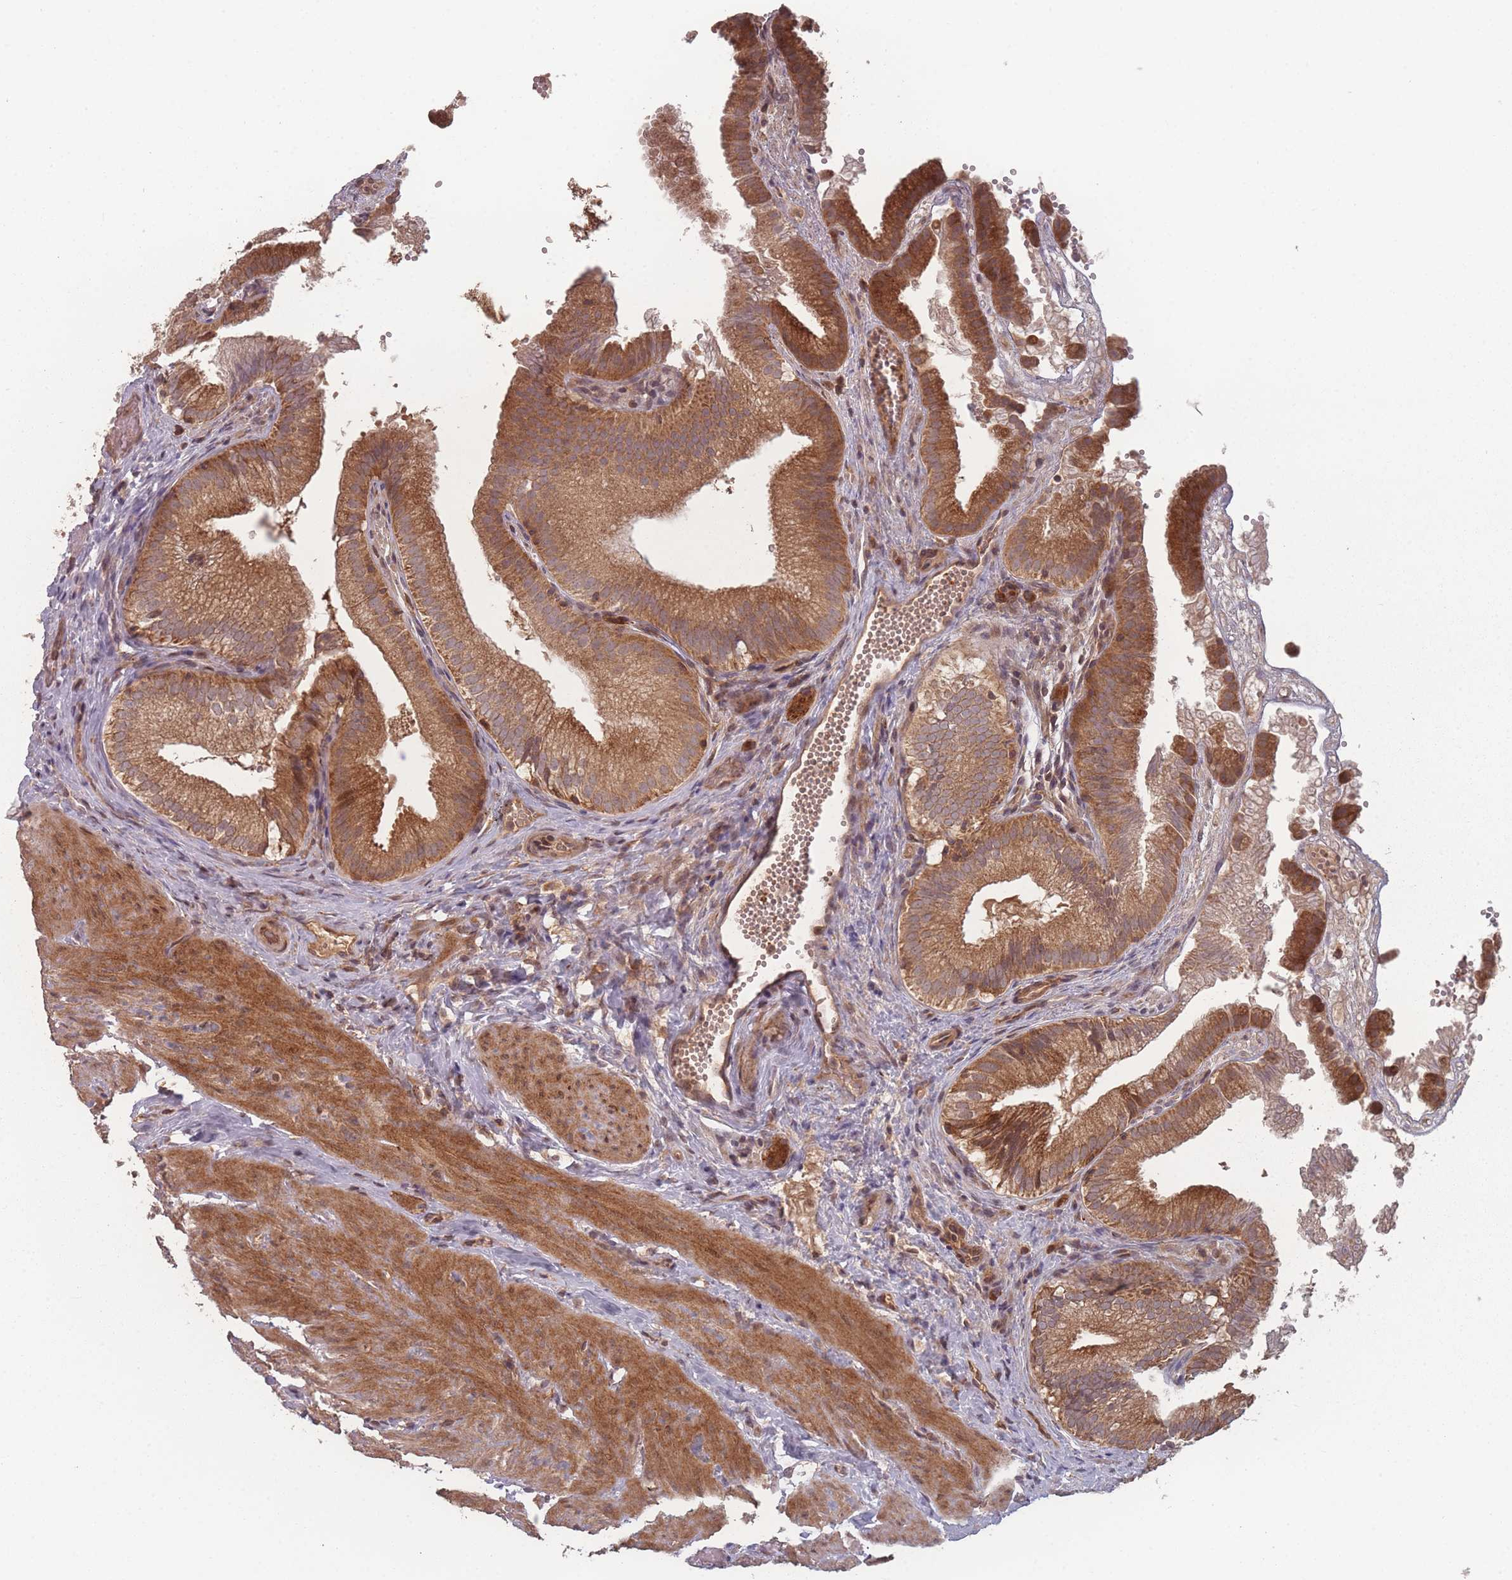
{"staining": {"intensity": "moderate", "quantity": ">75%", "location": "cytoplasmic/membranous"}, "tissue": "gallbladder", "cell_type": "Glandular cells", "image_type": "normal", "snomed": [{"axis": "morphology", "description": "Normal tissue, NOS"}, {"axis": "topography", "description": "Gallbladder"}], "caption": "Protein staining of normal gallbladder shows moderate cytoplasmic/membranous positivity in approximately >75% of glandular cells. (DAB (3,3'-diaminobenzidine) = brown stain, brightfield microscopy at high magnification).", "gene": "HAGH", "patient": {"sex": "female", "age": 30}}